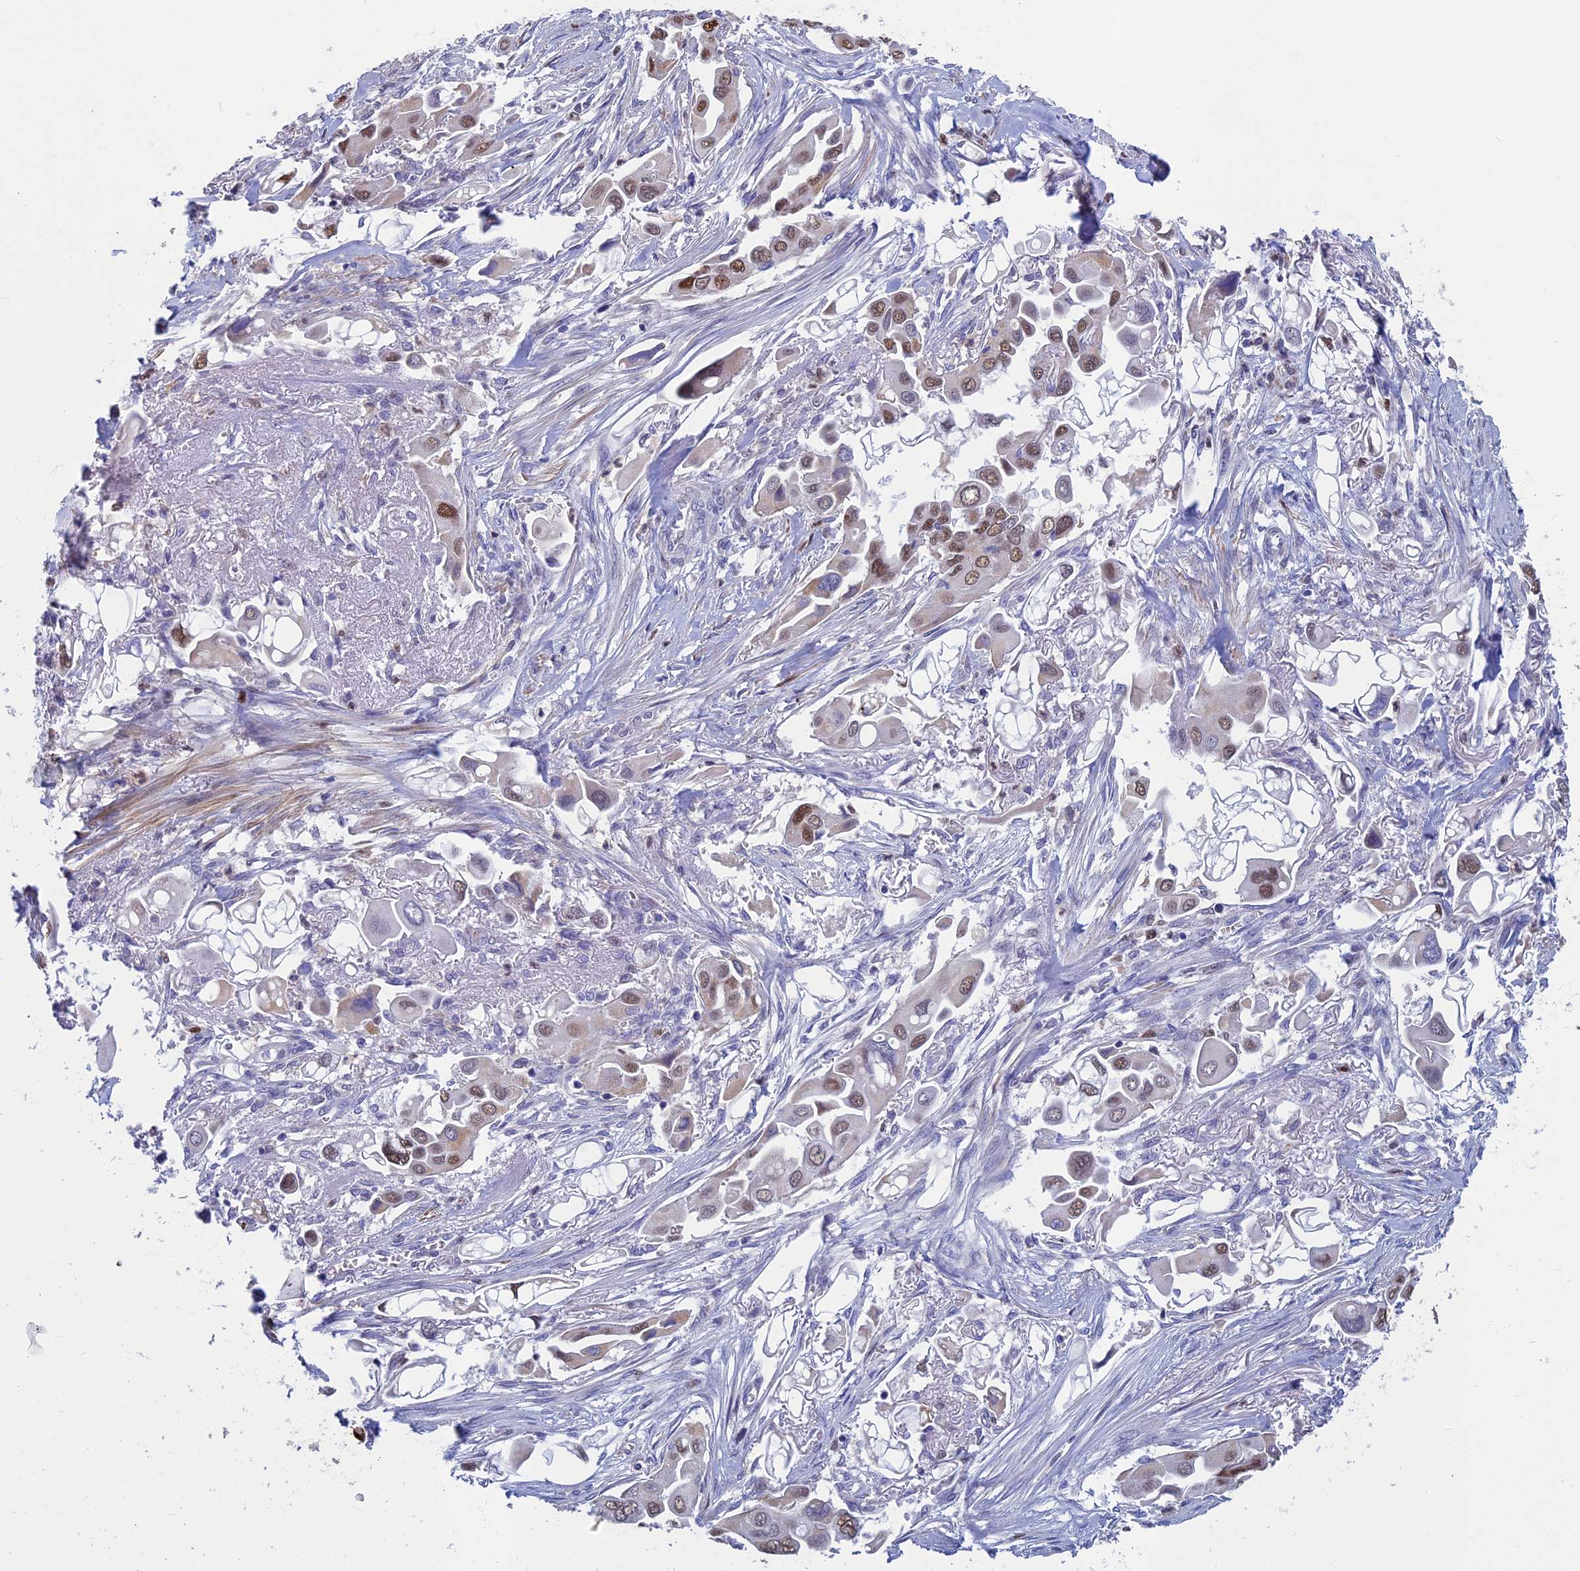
{"staining": {"intensity": "moderate", "quantity": ">75%", "location": "nuclear"}, "tissue": "lung cancer", "cell_type": "Tumor cells", "image_type": "cancer", "snomed": [{"axis": "morphology", "description": "Adenocarcinoma, NOS"}, {"axis": "topography", "description": "Lung"}], "caption": "Protein analysis of lung adenocarcinoma tissue demonstrates moderate nuclear expression in approximately >75% of tumor cells.", "gene": "ACSS1", "patient": {"sex": "female", "age": 76}}